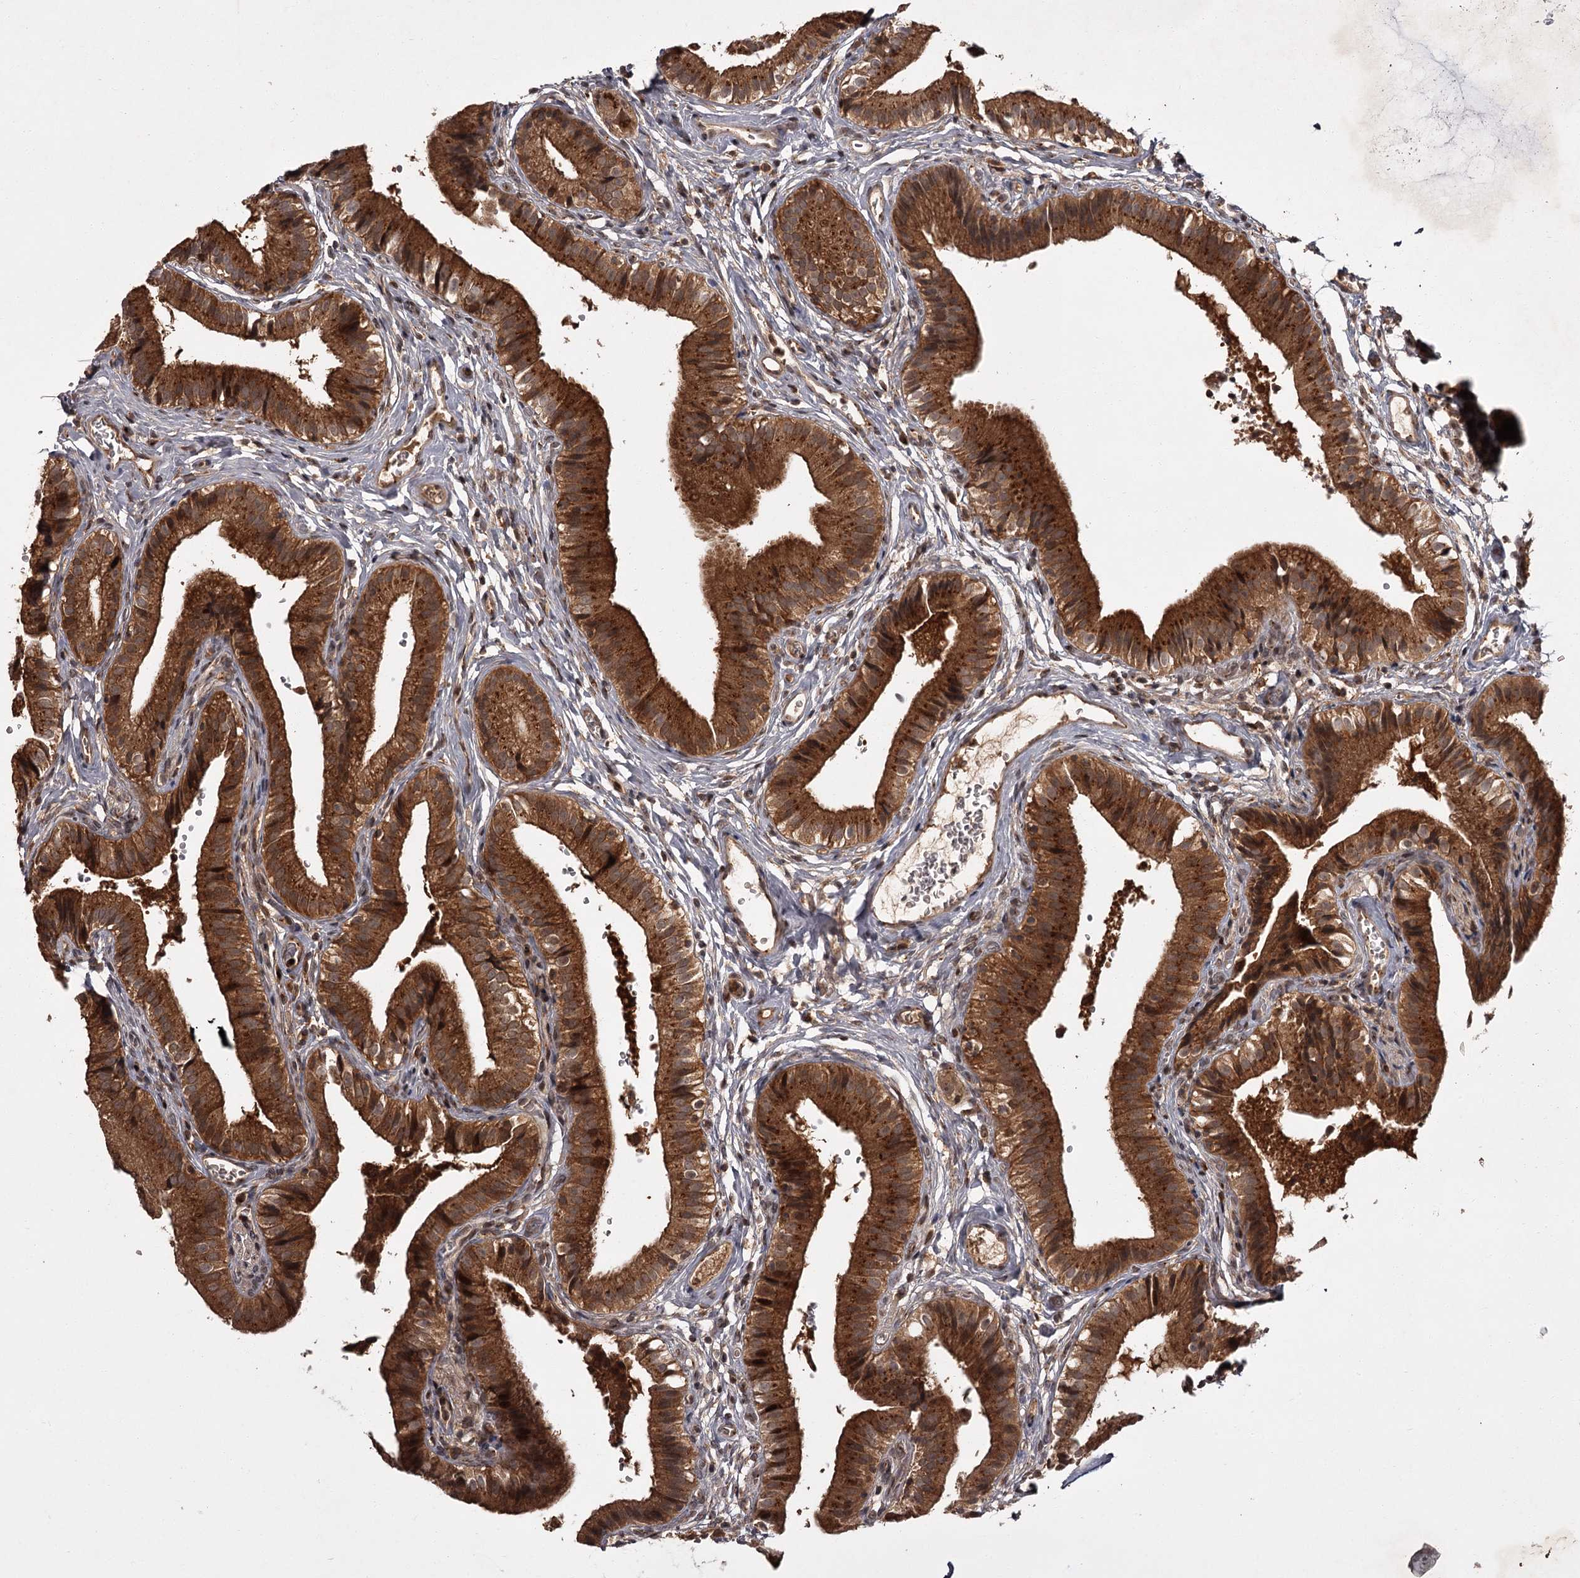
{"staining": {"intensity": "strong", "quantity": ">75%", "location": "cytoplasmic/membranous"}, "tissue": "gallbladder", "cell_type": "Glandular cells", "image_type": "normal", "snomed": [{"axis": "morphology", "description": "Normal tissue, NOS"}, {"axis": "topography", "description": "Gallbladder"}], "caption": "Approximately >75% of glandular cells in unremarkable human gallbladder display strong cytoplasmic/membranous protein positivity as visualized by brown immunohistochemical staining.", "gene": "TBC1D23", "patient": {"sex": "female", "age": 47}}